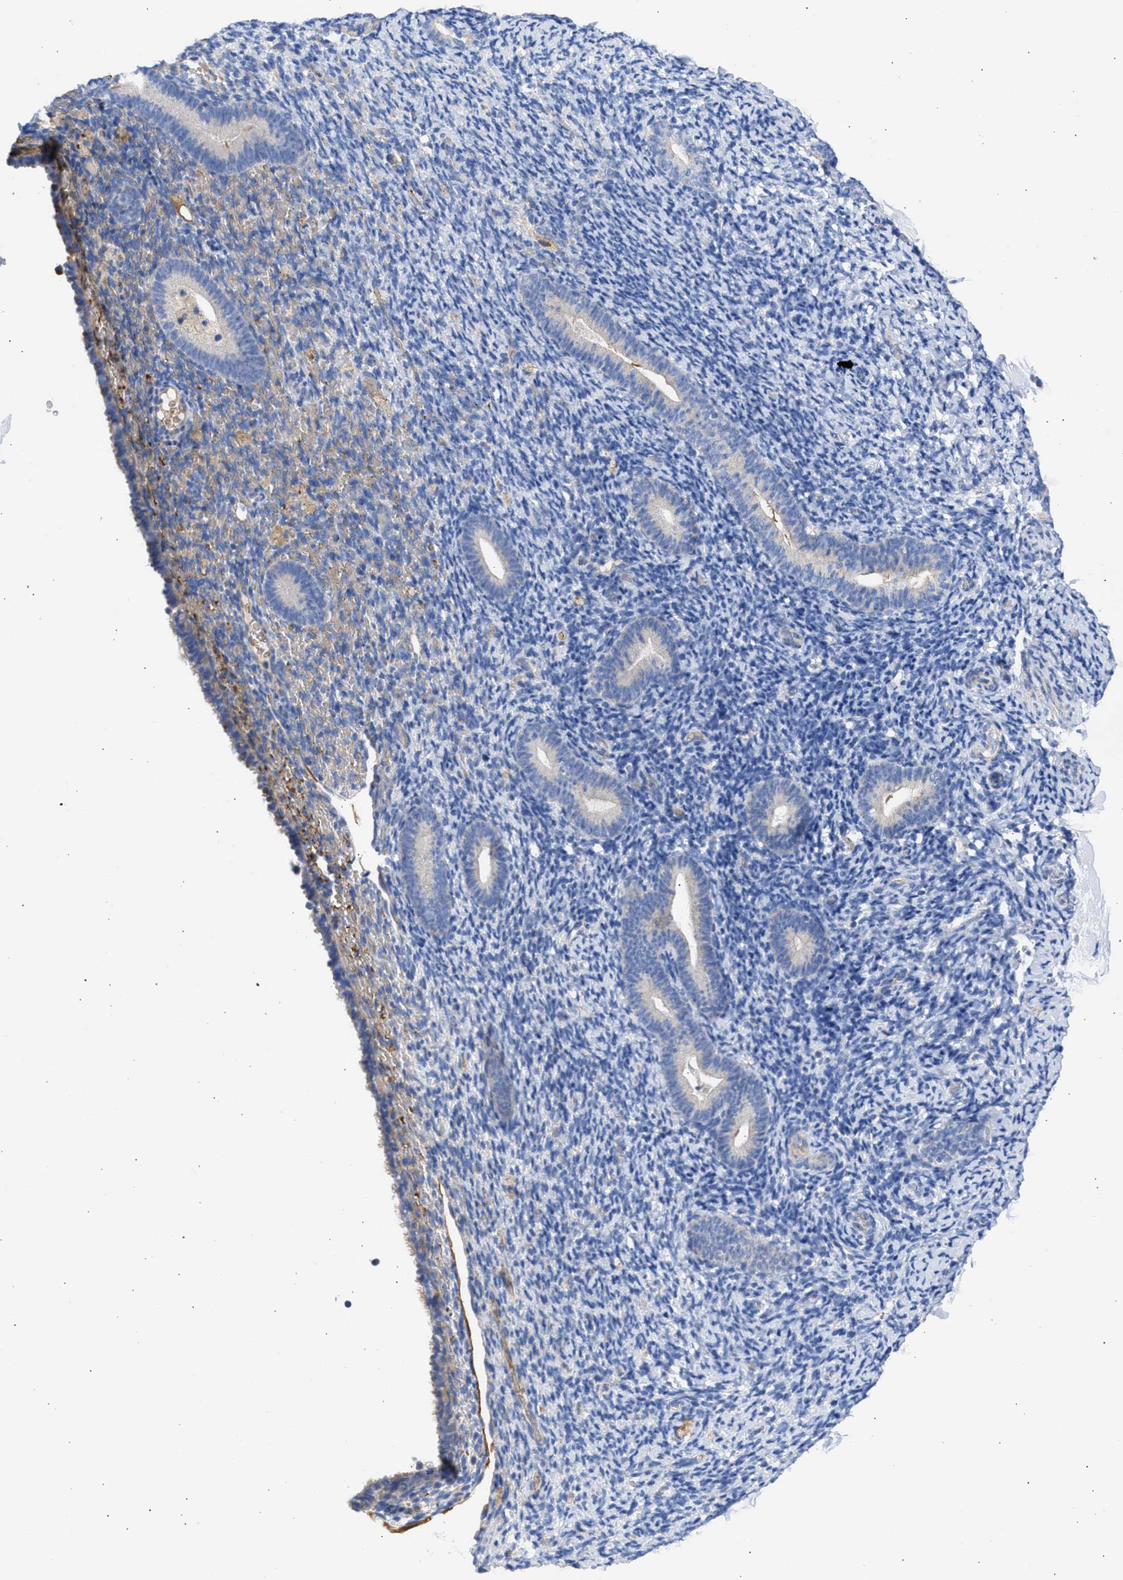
{"staining": {"intensity": "weak", "quantity": "<25%", "location": "cytoplasmic/membranous"}, "tissue": "endometrium", "cell_type": "Cells in endometrial stroma", "image_type": "normal", "snomed": [{"axis": "morphology", "description": "Normal tissue, NOS"}, {"axis": "topography", "description": "Endometrium"}], "caption": "Immunohistochemistry (IHC) histopathology image of benign endometrium stained for a protein (brown), which demonstrates no positivity in cells in endometrial stroma.", "gene": "BTG3", "patient": {"sex": "female", "age": 51}}